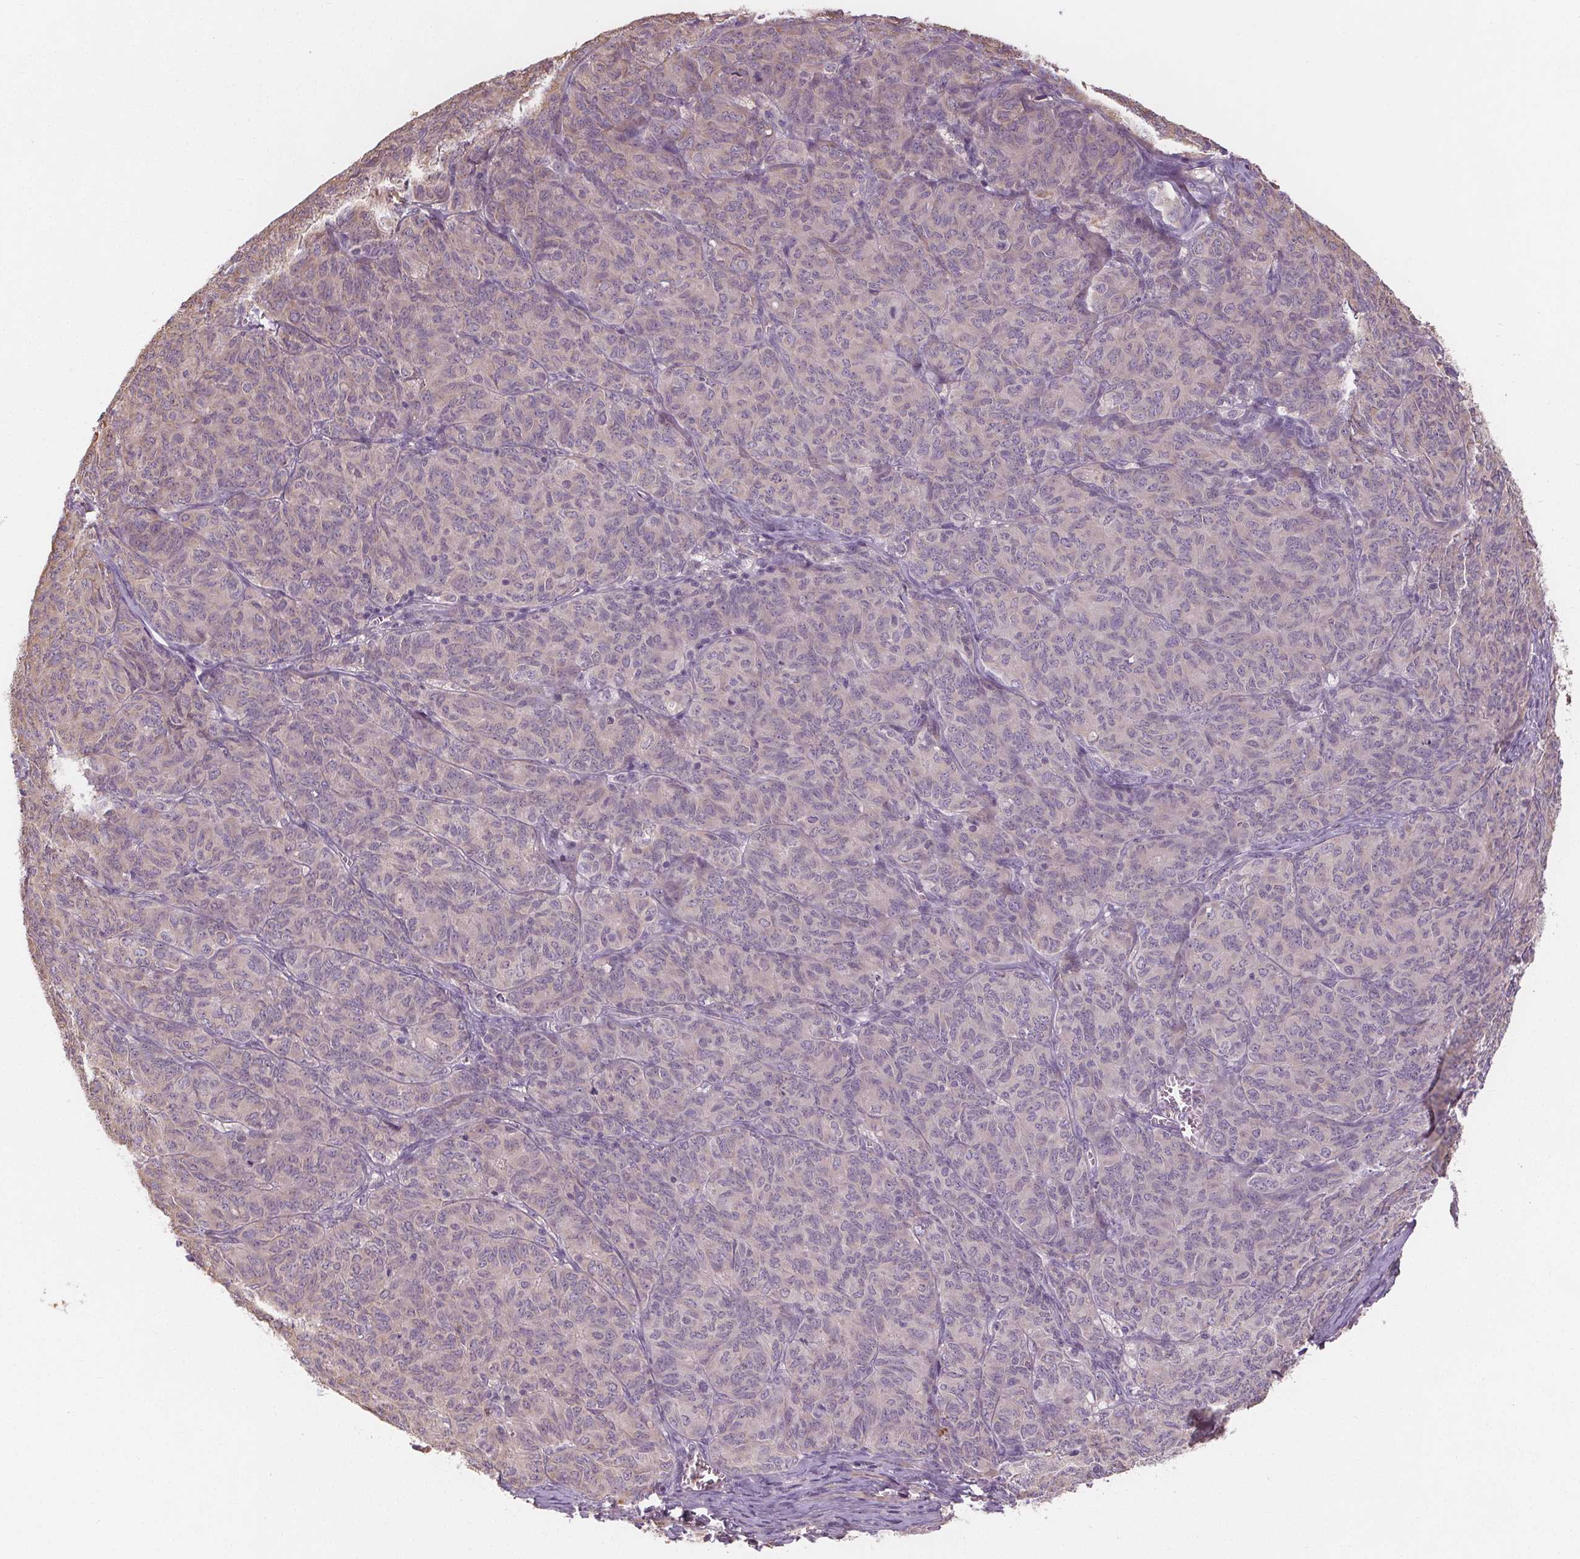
{"staining": {"intensity": "negative", "quantity": "none", "location": "none"}, "tissue": "ovarian cancer", "cell_type": "Tumor cells", "image_type": "cancer", "snomed": [{"axis": "morphology", "description": "Carcinoma, endometroid"}, {"axis": "topography", "description": "Ovary"}], "caption": "Ovarian cancer (endometroid carcinoma) was stained to show a protein in brown. There is no significant expression in tumor cells.", "gene": "TMEM80", "patient": {"sex": "female", "age": 80}}